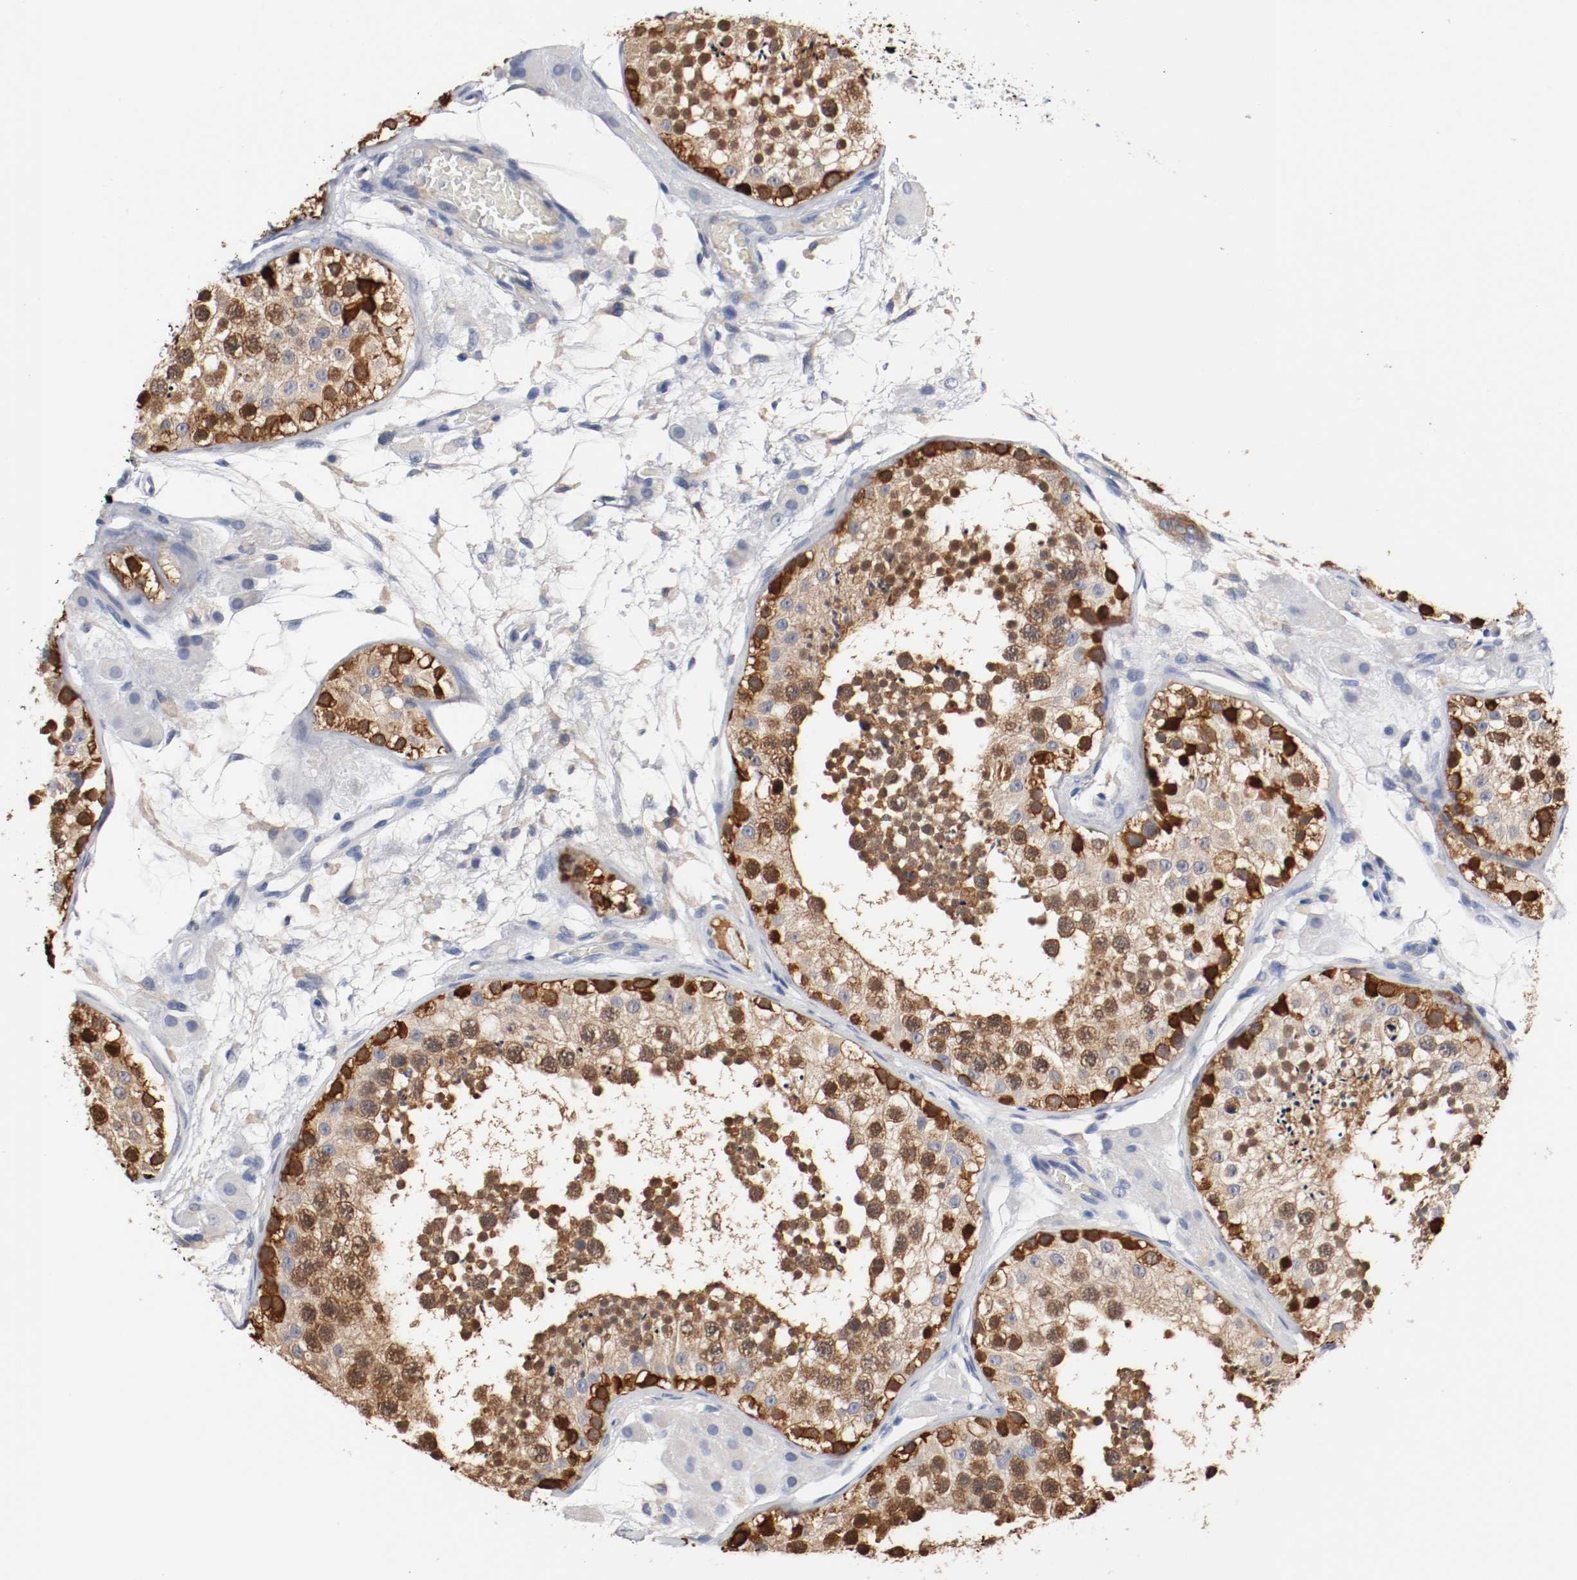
{"staining": {"intensity": "strong", "quantity": ">75%", "location": "cytoplasmic/membranous,nuclear"}, "tissue": "testis", "cell_type": "Cells in seminiferous ducts", "image_type": "normal", "snomed": [{"axis": "morphology", "description": "Normal tissue, NOS"}, {"axis": "topography", "description": "Testis"}], "caption": "A high-resolution histopathology image shows immunohistochemistry (IHC) staining of benign testis, which exhibits strong cytoplasmic/membranous,nuclear staining in approximately >75% of cells in seminiferous ducts.", "gene": "TNC", "patient": {"sex": "male", "age": 26}}